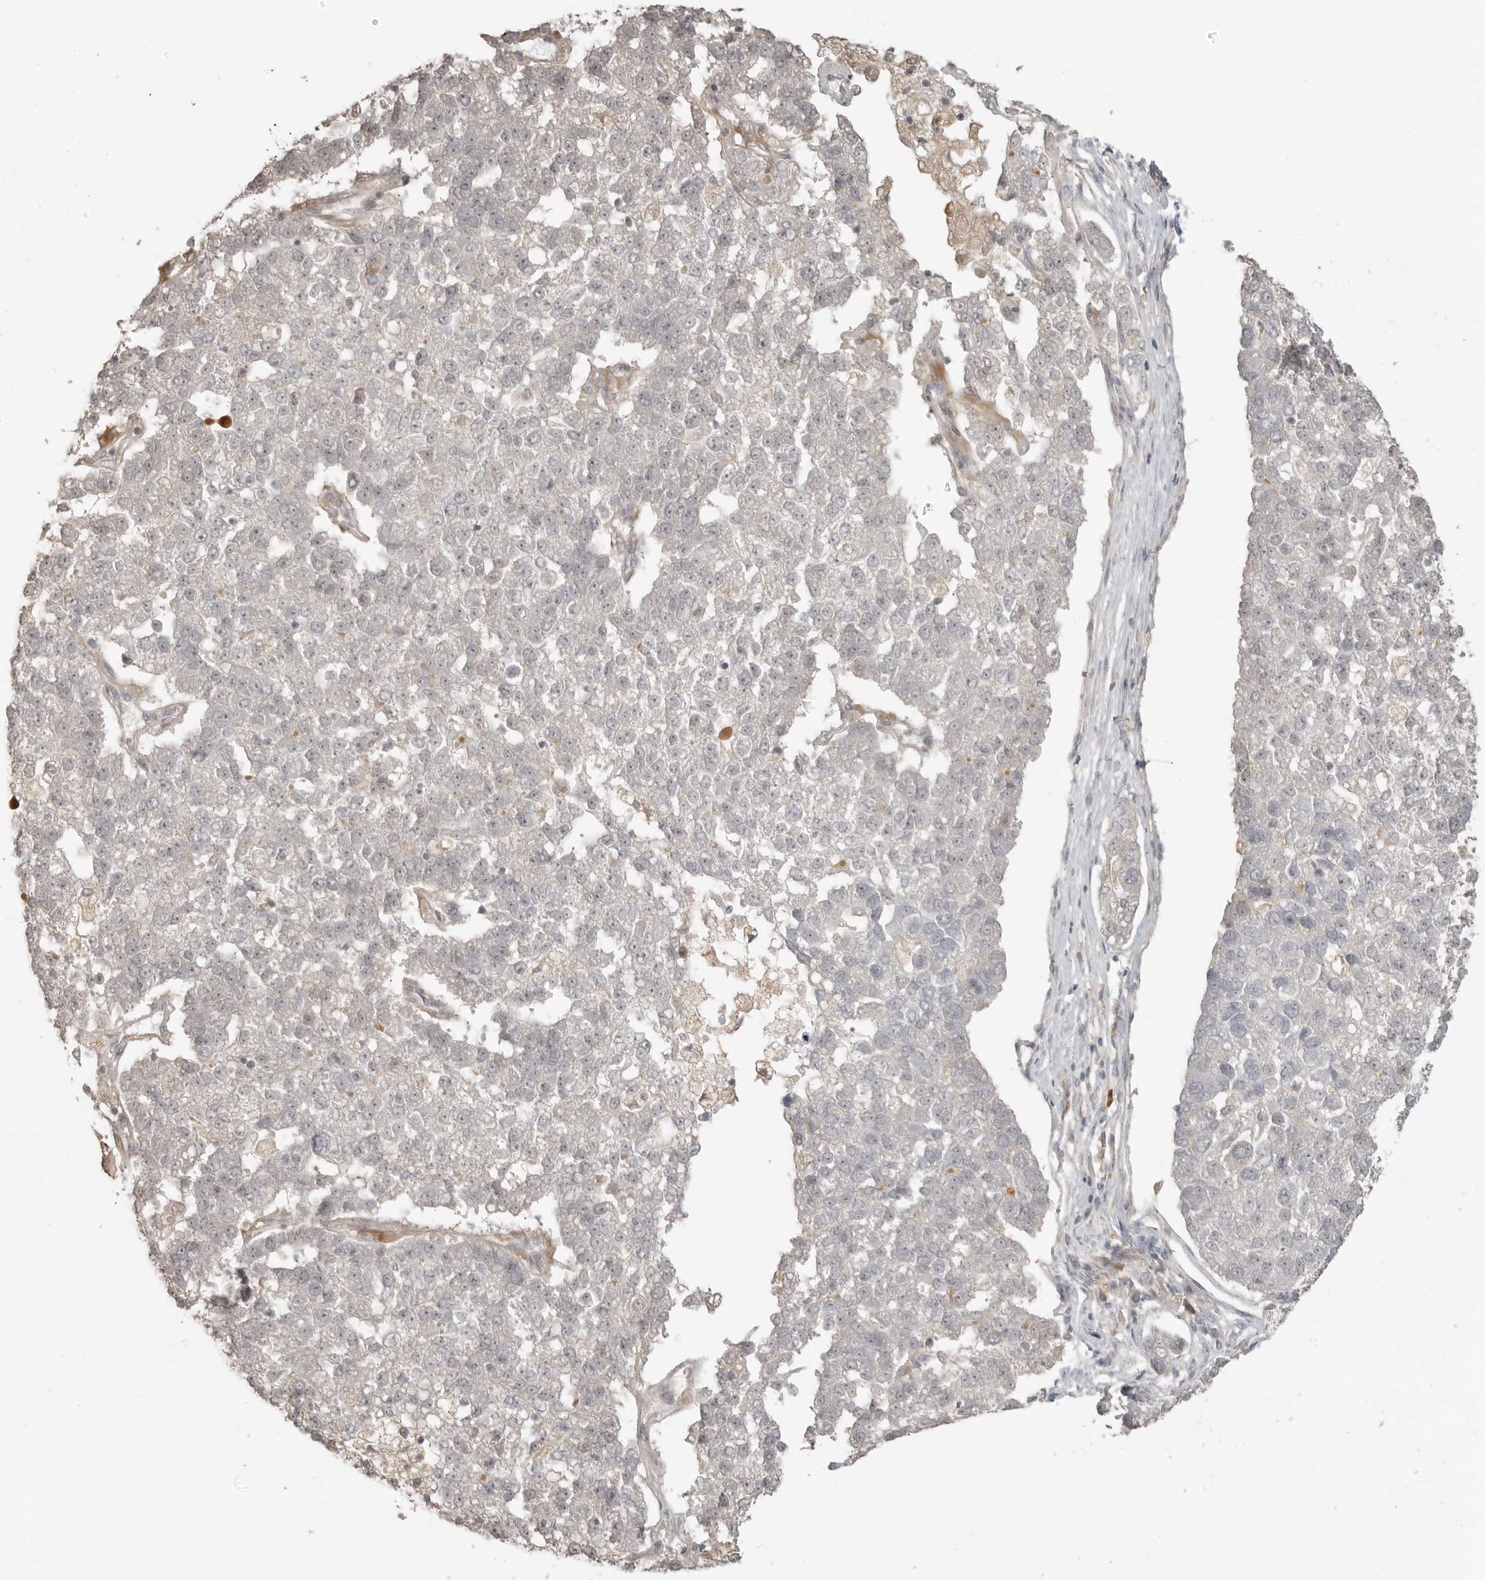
{"staining": {"intensity": "negative", "quantity": "none", "location": "none"}, "tissue": "pancreatic cancer", "cell_type": "Tumor cells", "image_type": "cancer", "snomed": [{"axis": "morphology", "description": "Adenocarcinoma, NOS"}, {"axis": "topography", "description": "Pancreas"}], "caption": "Protein analysis of pancreatic cancer (adenocarcinoma) shows no significant staining in tumor cells.", "gene": "SMG8", "patient": {"sex": "female", "age": 61}}